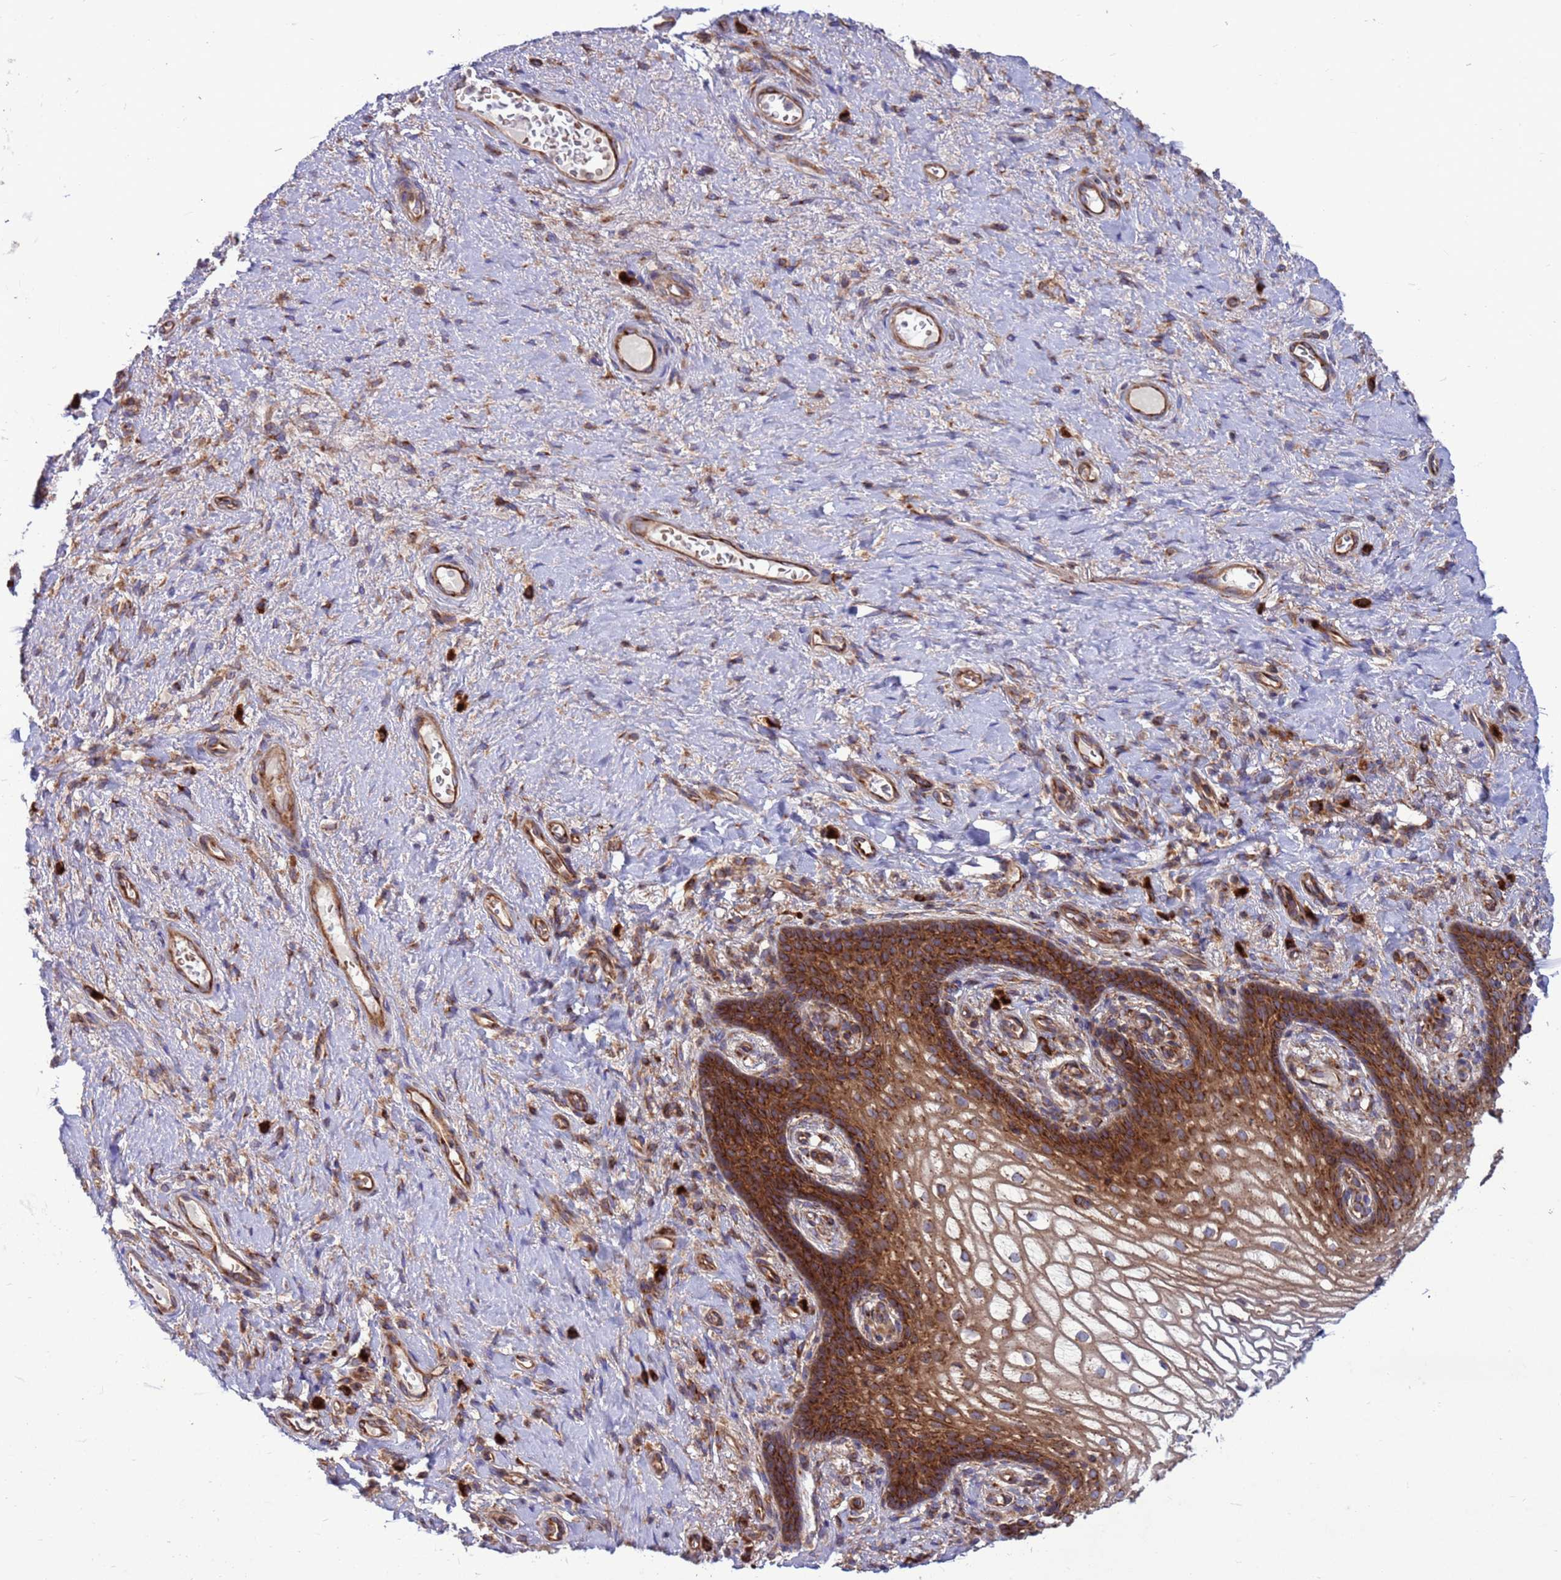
{"staining": {"intensity": "strong", "quantity": "25%-75%", "location": "cytoplasmic/membranous"}, "tissue": "vagina", "cell_type": "Squamous epithelial cells", "image_type": "normal", "snomed": [{"axis": "morphology", "description": "Normal tissue, NOS"}, {"axis": "topography", "description": "Vagina"}], "caption": "There is high levels of strong cytoplasmic/membranous staining in squamous epithelial cells of normal vagina, as demonstrated by immunohistochemical staining (brown color).", "gene": "ZC3HAV1", "patient": {"sex": "female", "age": 60}}